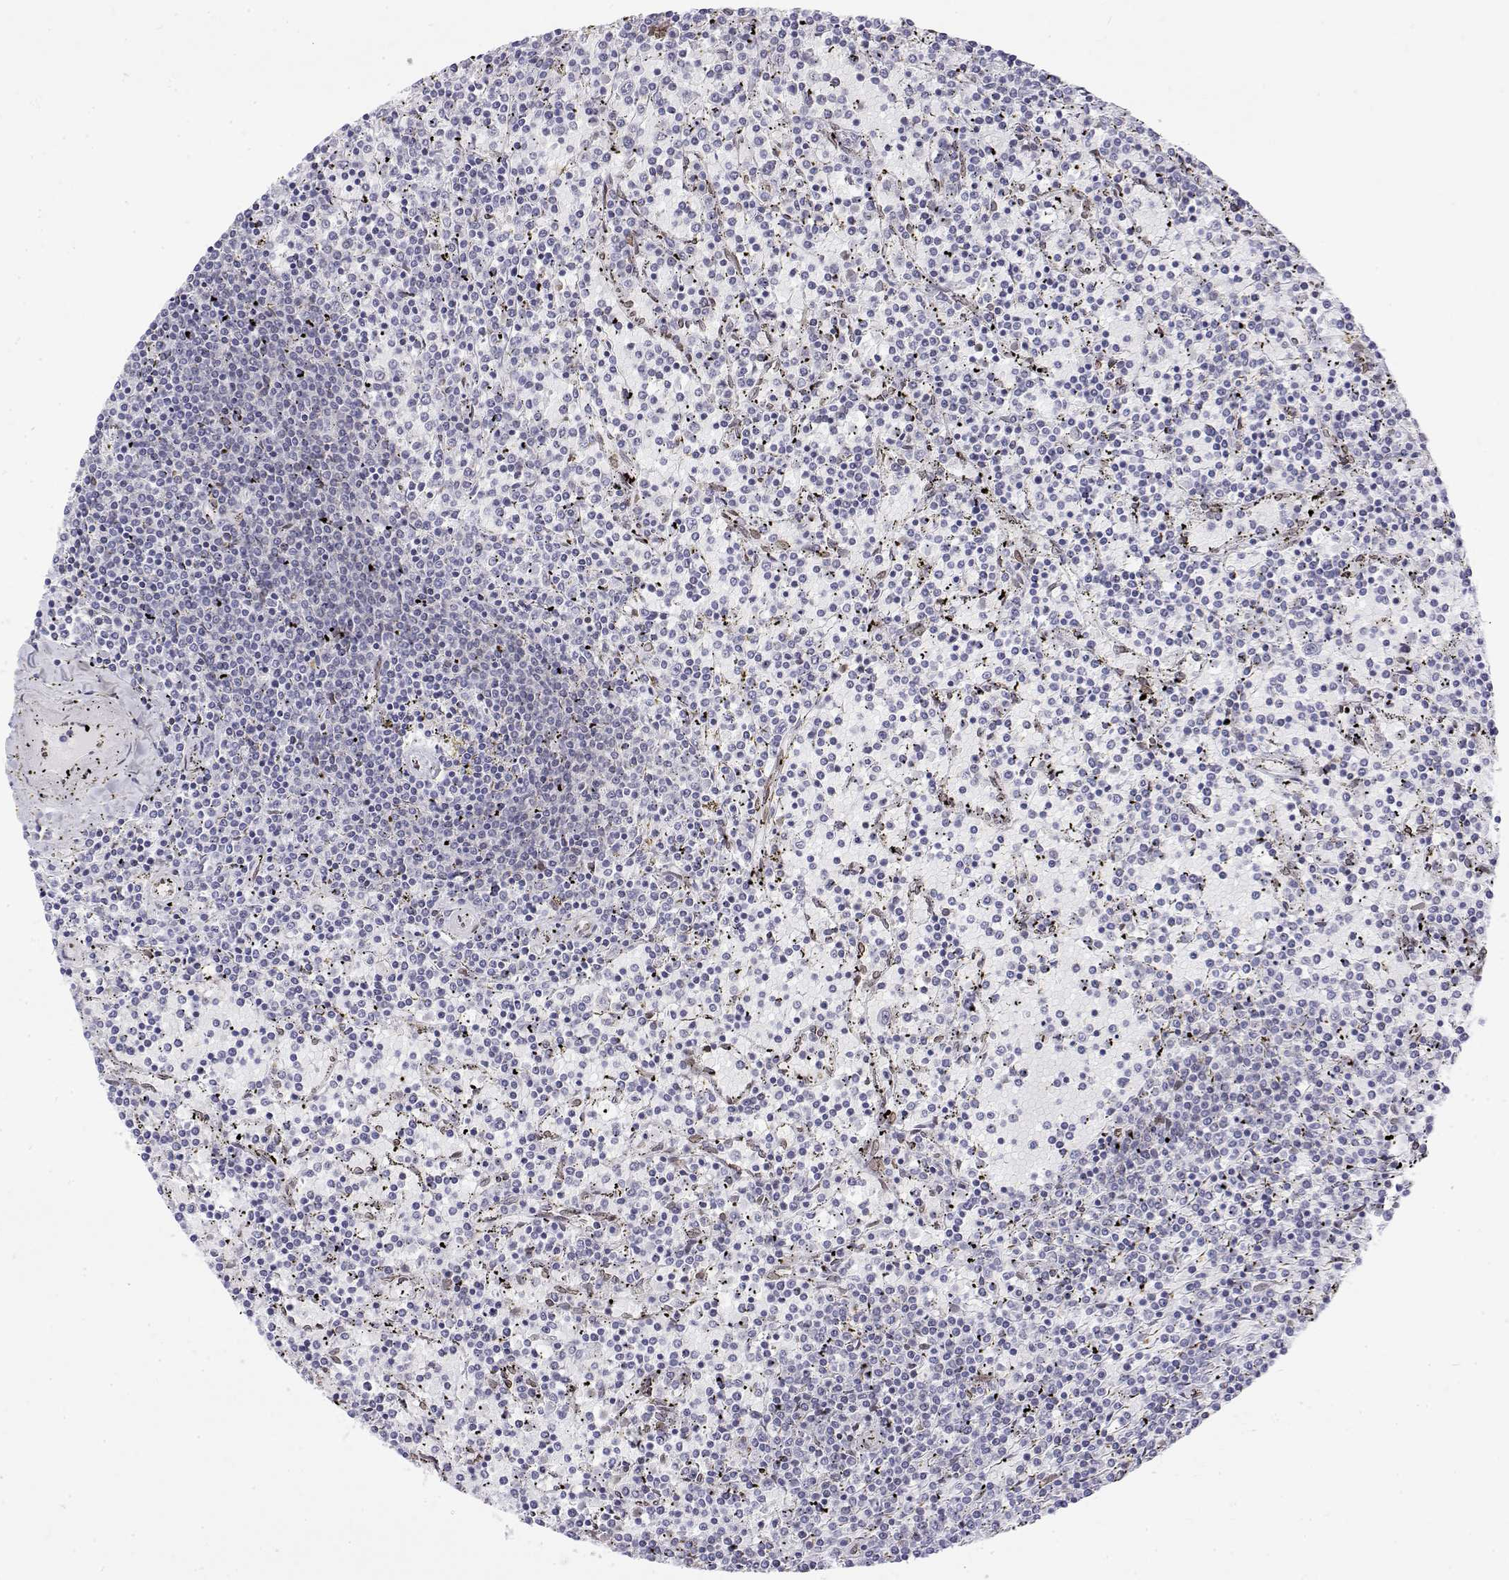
{"staining": {"intensity": "negative", "quantity": "none", "location": "none"}, "tissue": "lymphoma", "cell_type": "Tumor cells", "image_type": "cancer", "snomed": [{"axis": "morphology", "description": "Malignant lymphoma, non-Hodgkin's type, Low grade"}, {"axis": "topography", "description": "Spleen"}], "caption": "Immunohistochemistry (IHC) photomicrograph of human lymphoma stained for a protein (brown), which shows no staining in tumor cells.", "gene": "ZNF532", "patient": {"sex": "female", "age": 77}}